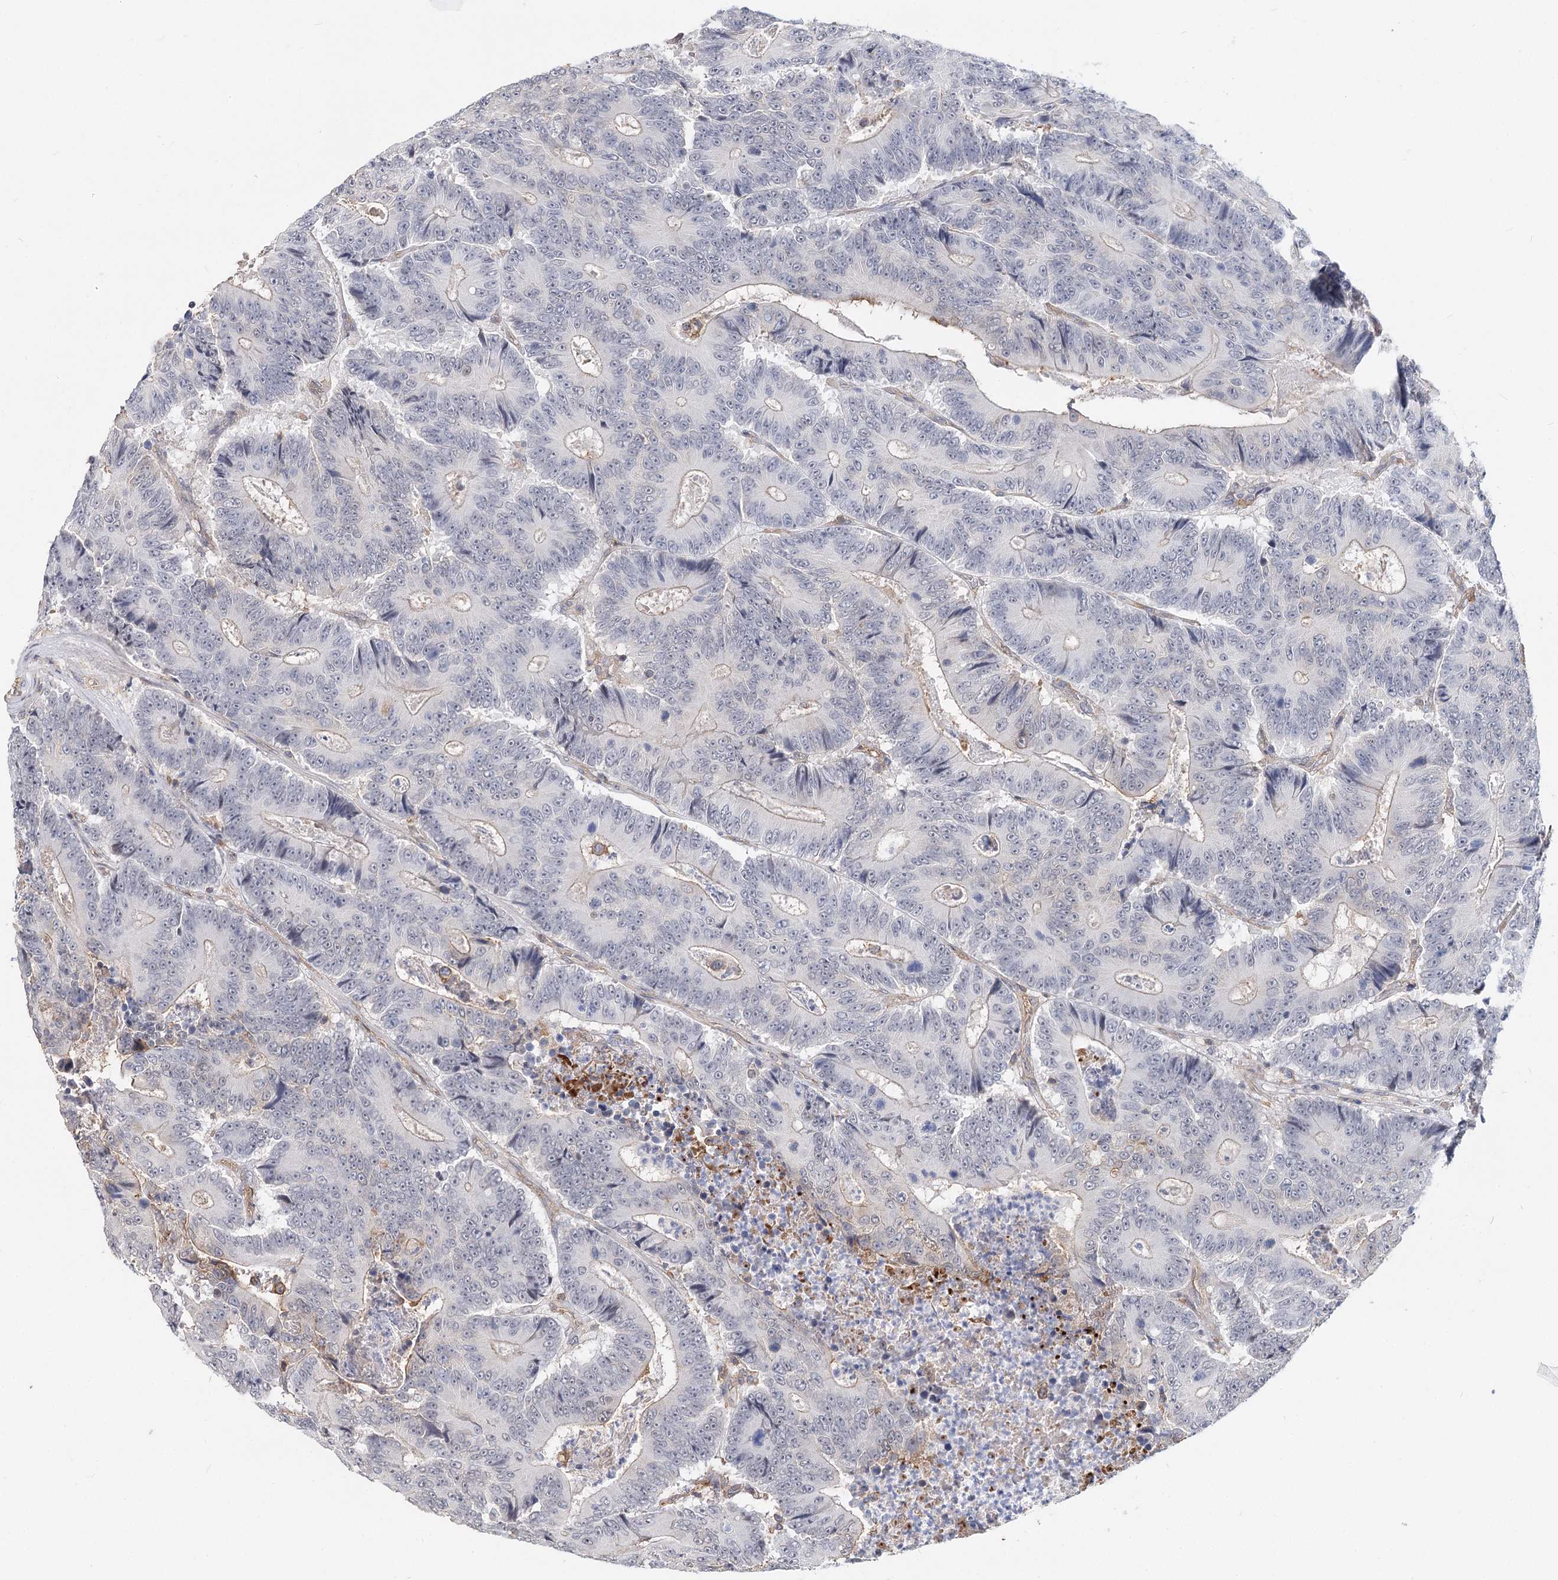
{"staining": {"intensity": "negative", "quantity": "none", "location": "none"}, "tissue": "colorectal cancer", "cell_type": "Tumor cells", "image_type": "cancer", "snomed": [{"axis": "morphology", "description": "Adenocarcinoma, NOS"}, {"axis": "topography", "description": "Colon"}], "caption": "Micrograph shows no protein expression in tumor cells of colorectal cancer tissue. (DAB immunohistochemistry with hematoxylin counter stain).", "gene": "TMEM218", "patient": {"sex": "male", "age": 83}}